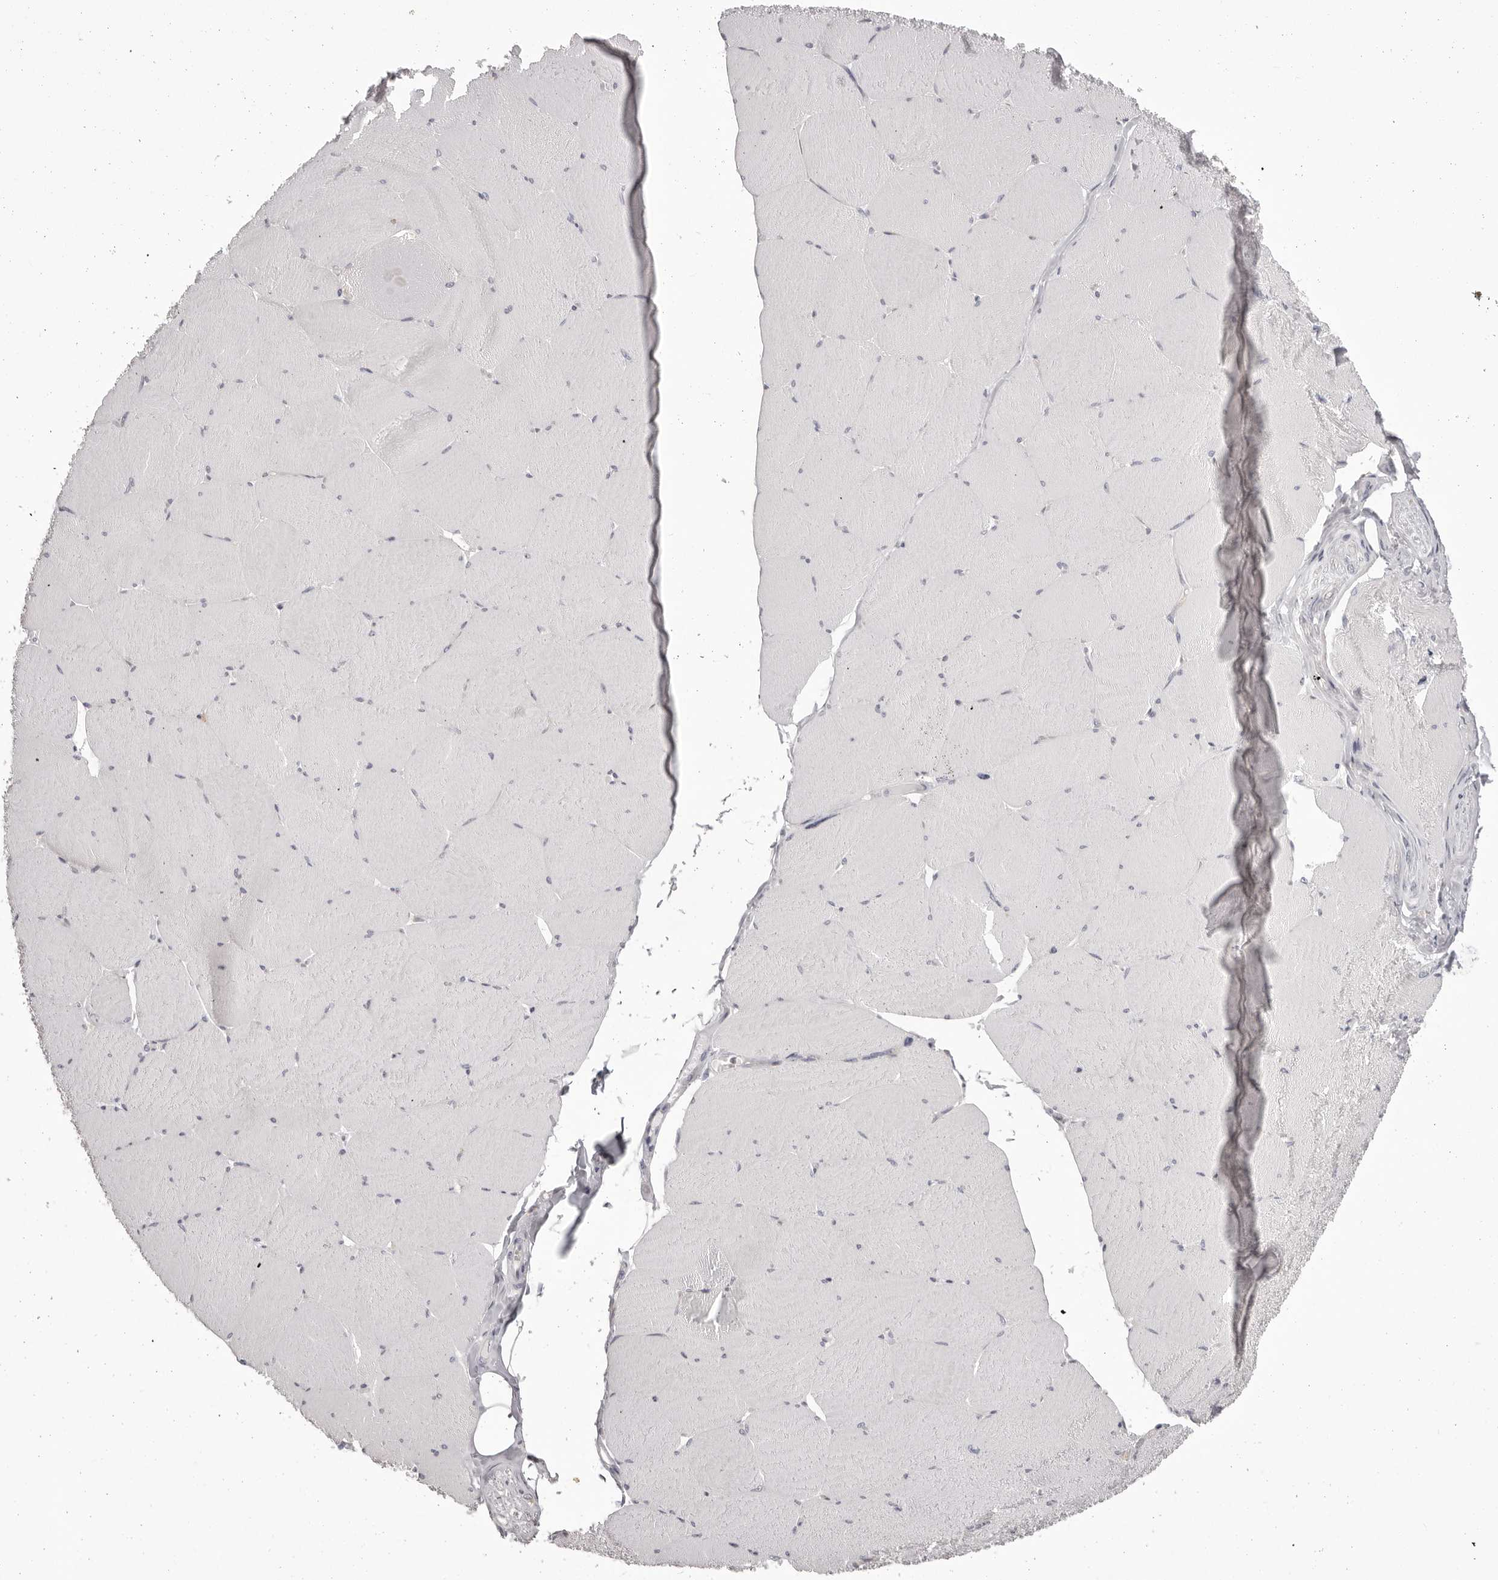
{"staining": {"intensity": "moderate", "quantity": "<25%", "location": "cytoplasmic/membranous"}, "tissue": "skeletal muscle", "cell_type": "Myocytes", "image_type": "normal", "snomed": [{"axis": "morphology", "description": "Normal tissue, NOS"}, {"axis": "topography", "description": "Skeletal muscle"}, {"axis": "topography", "description": "Head-Neck"}], "caption": "IHC (DAB (3,3'-diaminobenzidine)) staining of benign human skeletal muscle displays moderate cytoplasmic/membranous protein expression in approximately <25% of myocytes.", "gene": "OTUD3", "patient": {"sex": "male", "age": 66}}